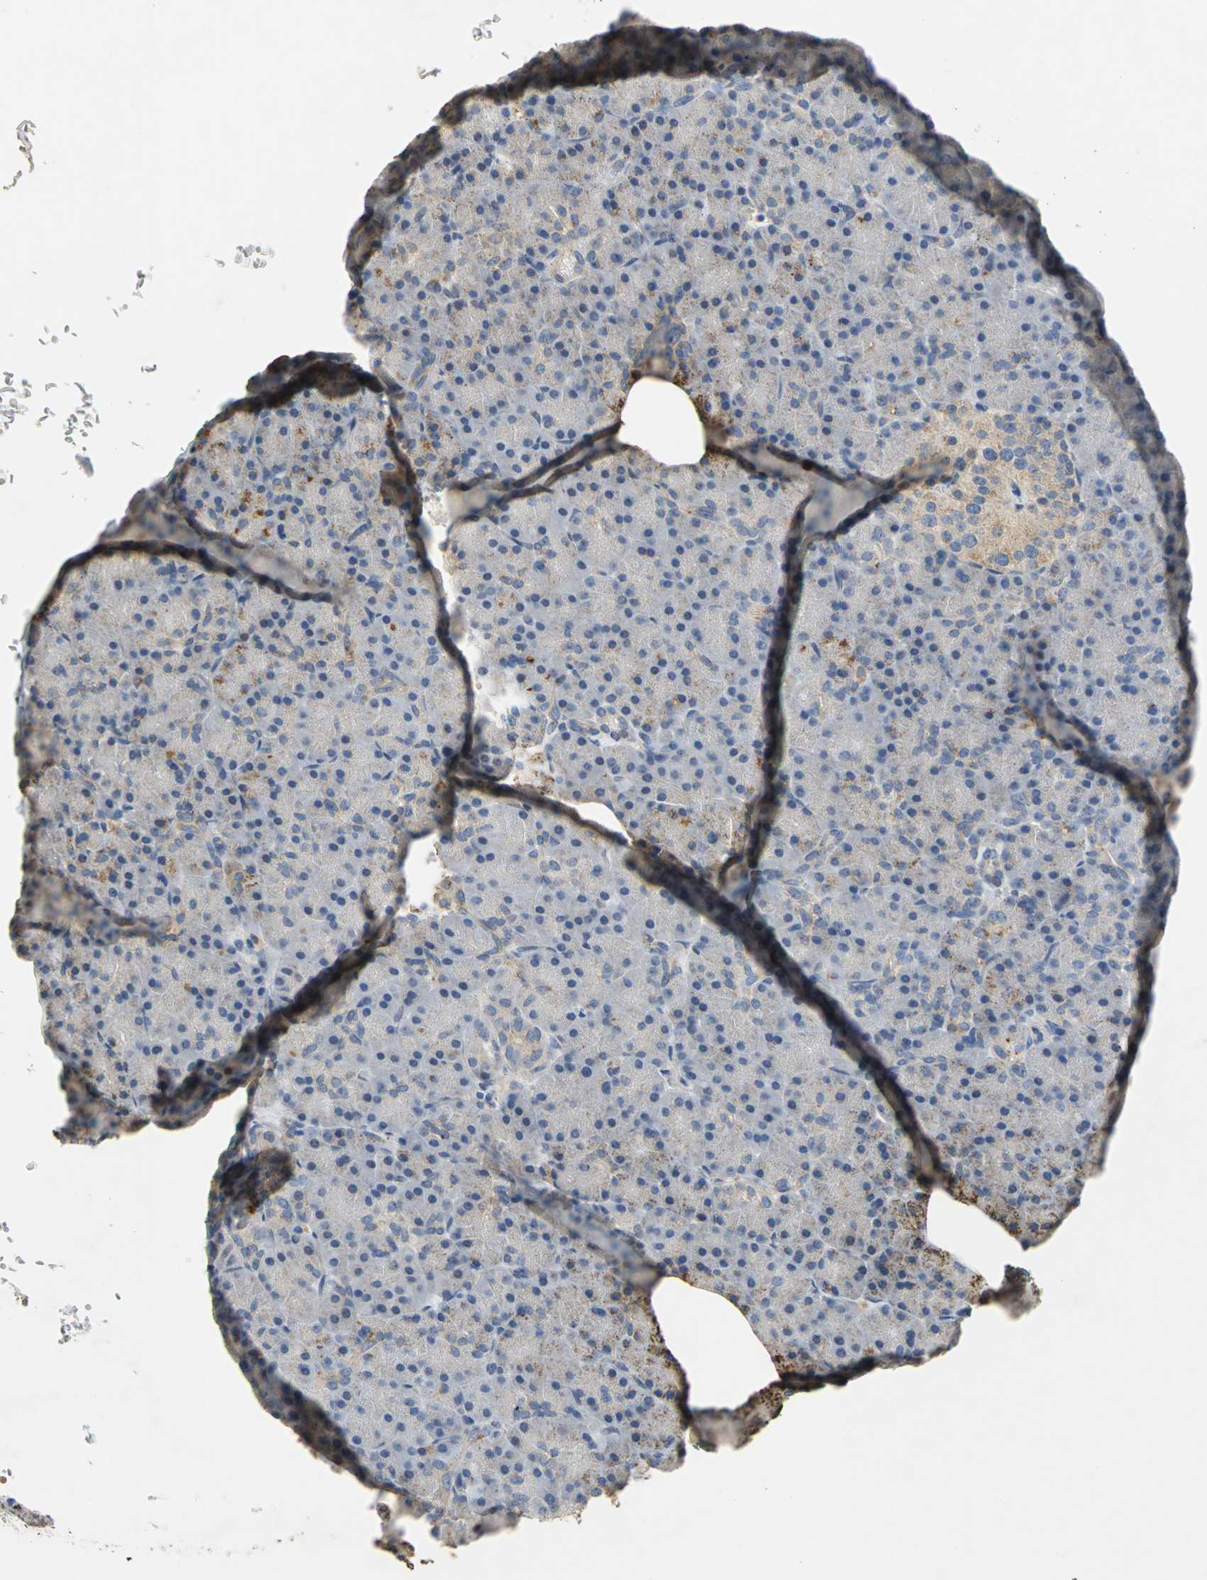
{"staining": {"intensity": "negative", "quantity": "none", "location": "none"}, "tissue": "pancreas", "cell_type": "Exocrine glandular cells", "image_type": "normal", "snomed": [{"axis": "morphology", "description": "Normal tissue, NOS"}, {"axis": "topography", "description": "Pancreas"}], "caption": "There is no significant positivity in exocrine glandular cells of pancreas. Brightfield microscopy of immunohistochemistry stained with DAB (3,3'-diaminobenzidine) (brown) and hematoxylin (blue), captured at high magnification.", "gene": "IL17RB", "patient": {"sex": "female", "age": 43}}